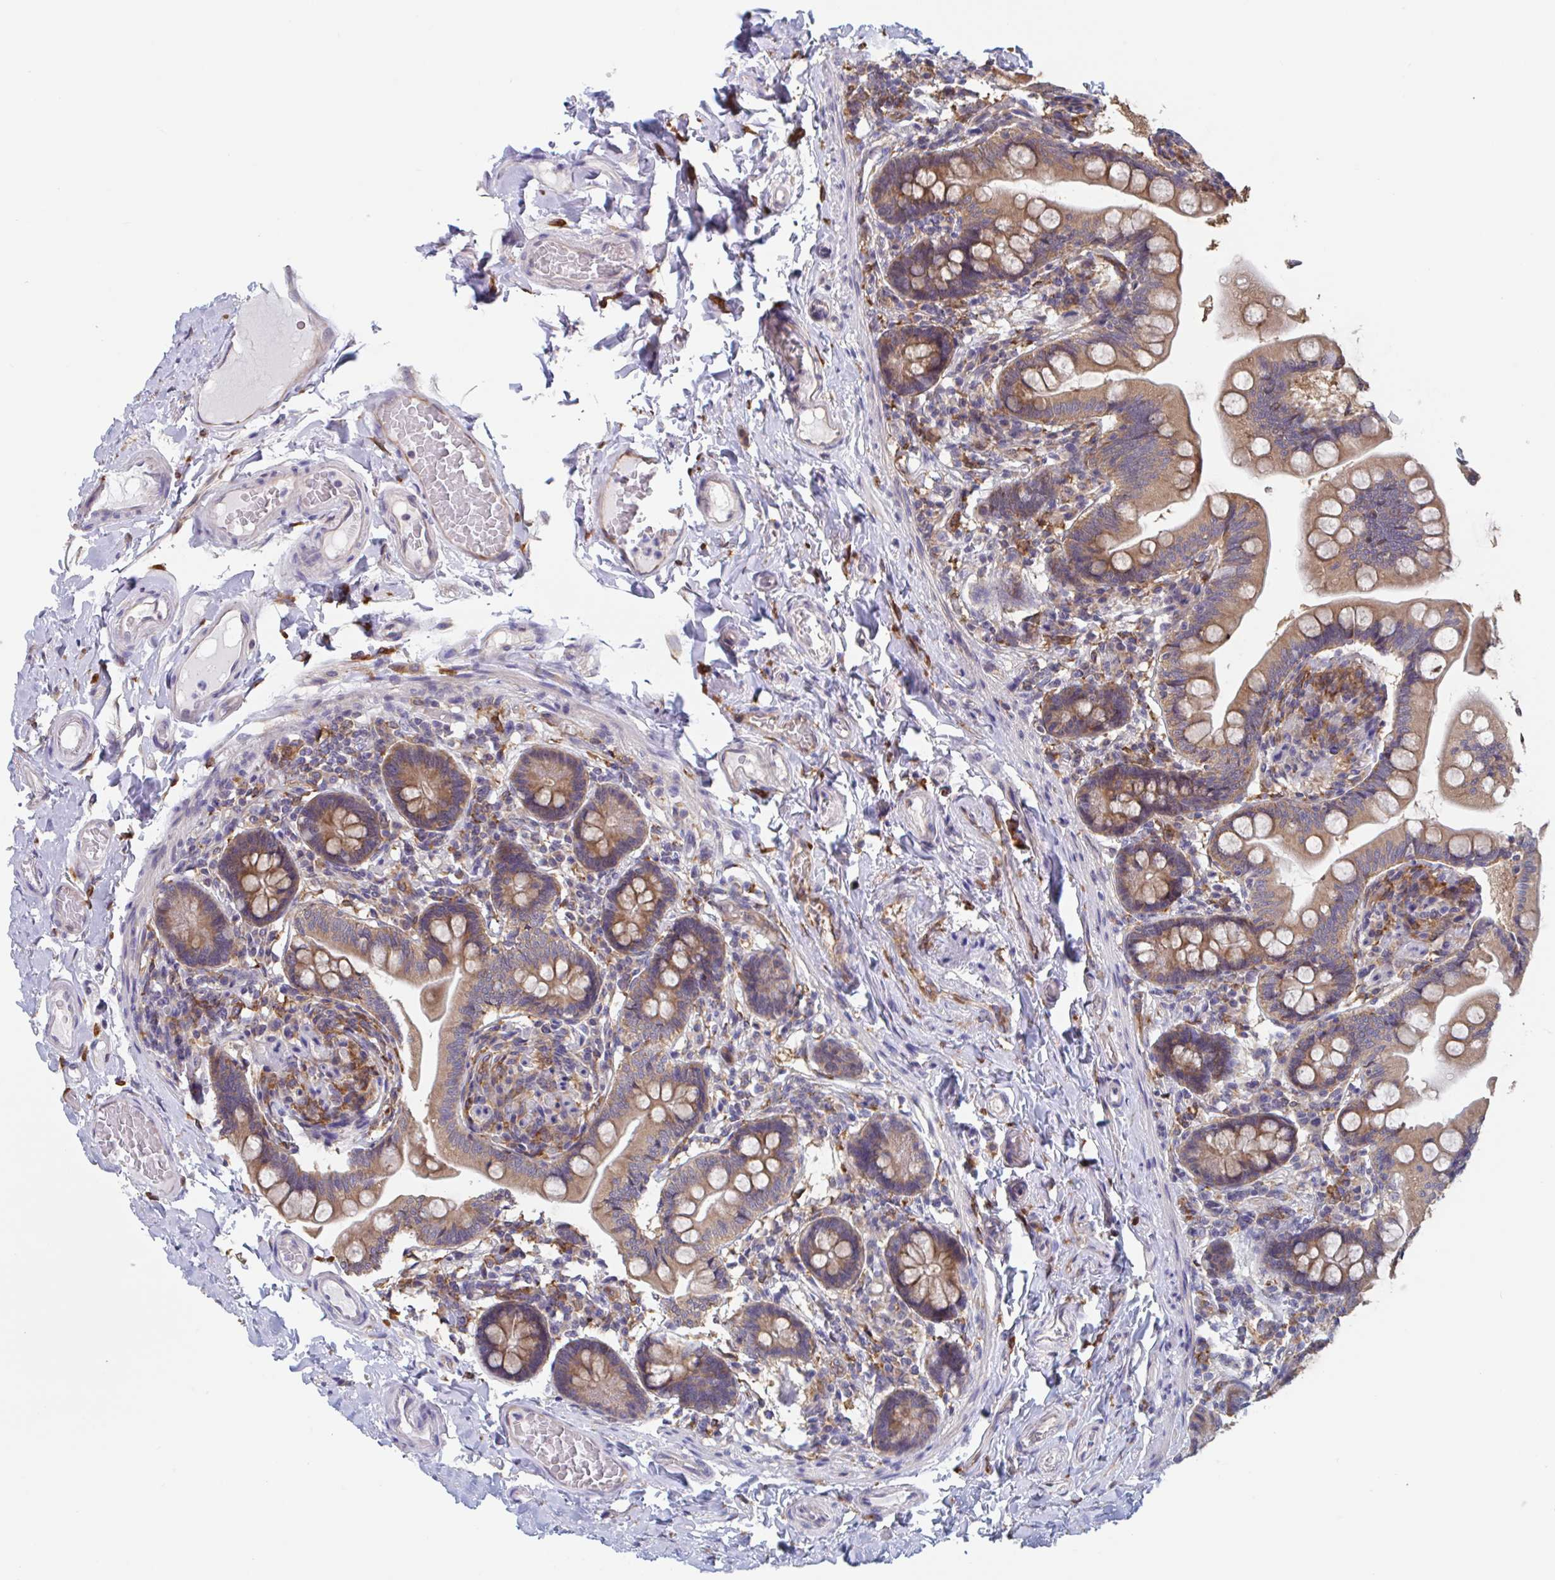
{"staining": {"intensity": "moderate", "quantity": ">75%", "location": "cytoplasmic/membranous"}, "tissue": "small intestine", "cell_type": "Glandular cells", "image_type": "normal", "snomed": [{"axis": "morphology", "description": "Normal tissue, NOS"}, {"axis": "topography", "description": "Small intestine"}], "caption": "Glandular cells demonstrate moderate cytoplasmic/membranous positivity in about >75% of cells in benign small intestine.", "gene": "SNX8", "patient": {"sex": "female", "age": 64}}